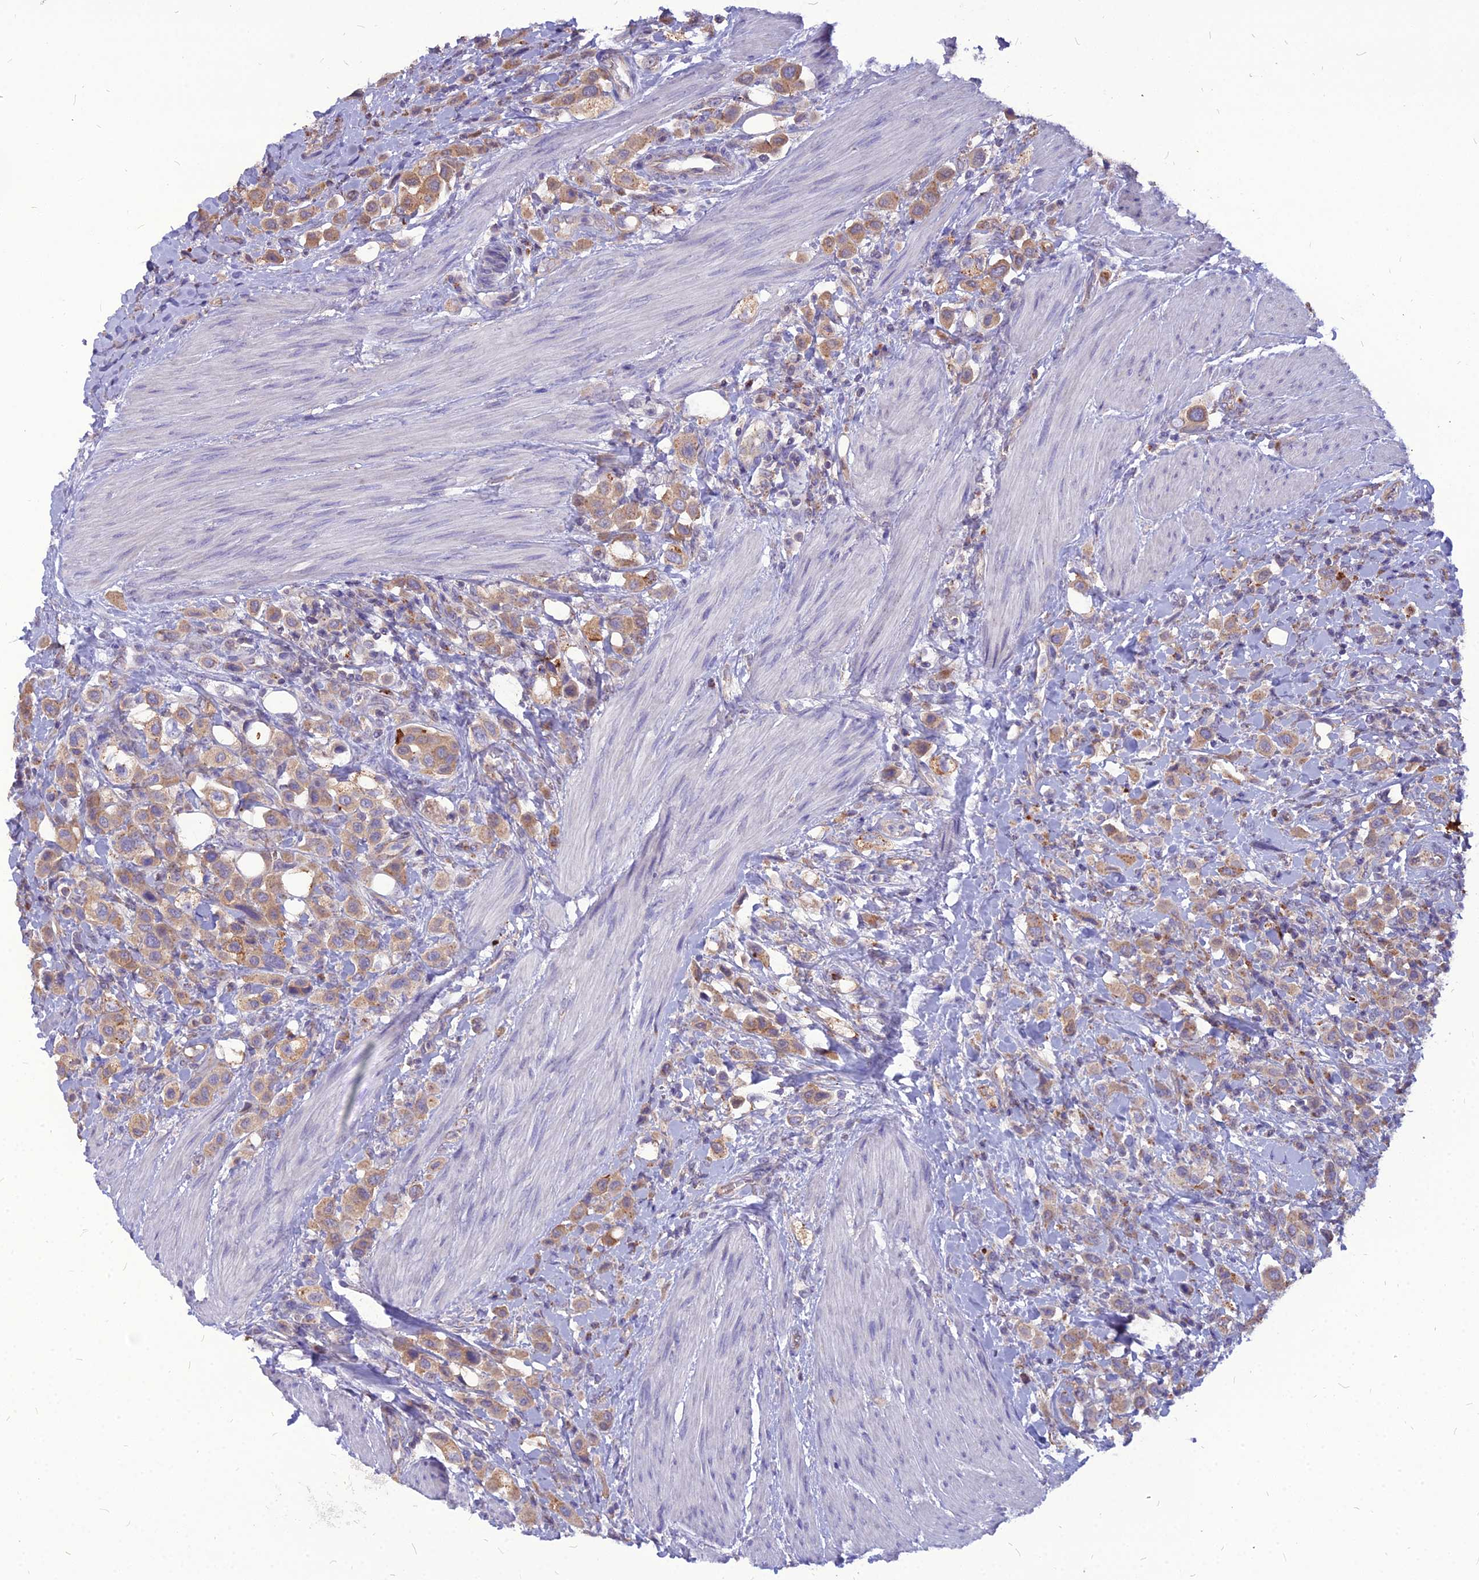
{"staining": {"intensity": "moderate", "quantity": ">75%", "location": "cytoplasmic/membranous"}, "tissue": "urothelial cancer", "cell_type": "Tumor cells", "image_type": "cancer", "snomed": [{"axis": "morphology", "description": "Urothelial carcinoma, High grade"}, {"axis": "topography", "description": "Urinary bladder"}], "caption": "Human urothelial cancer stained for a protein (brown) shows moderate cytoplasmic/membranous positive expression in approximately >75% of tumor cells.", "gene": "PCED1B", "patient": {"sex": "male", "age": 50}}